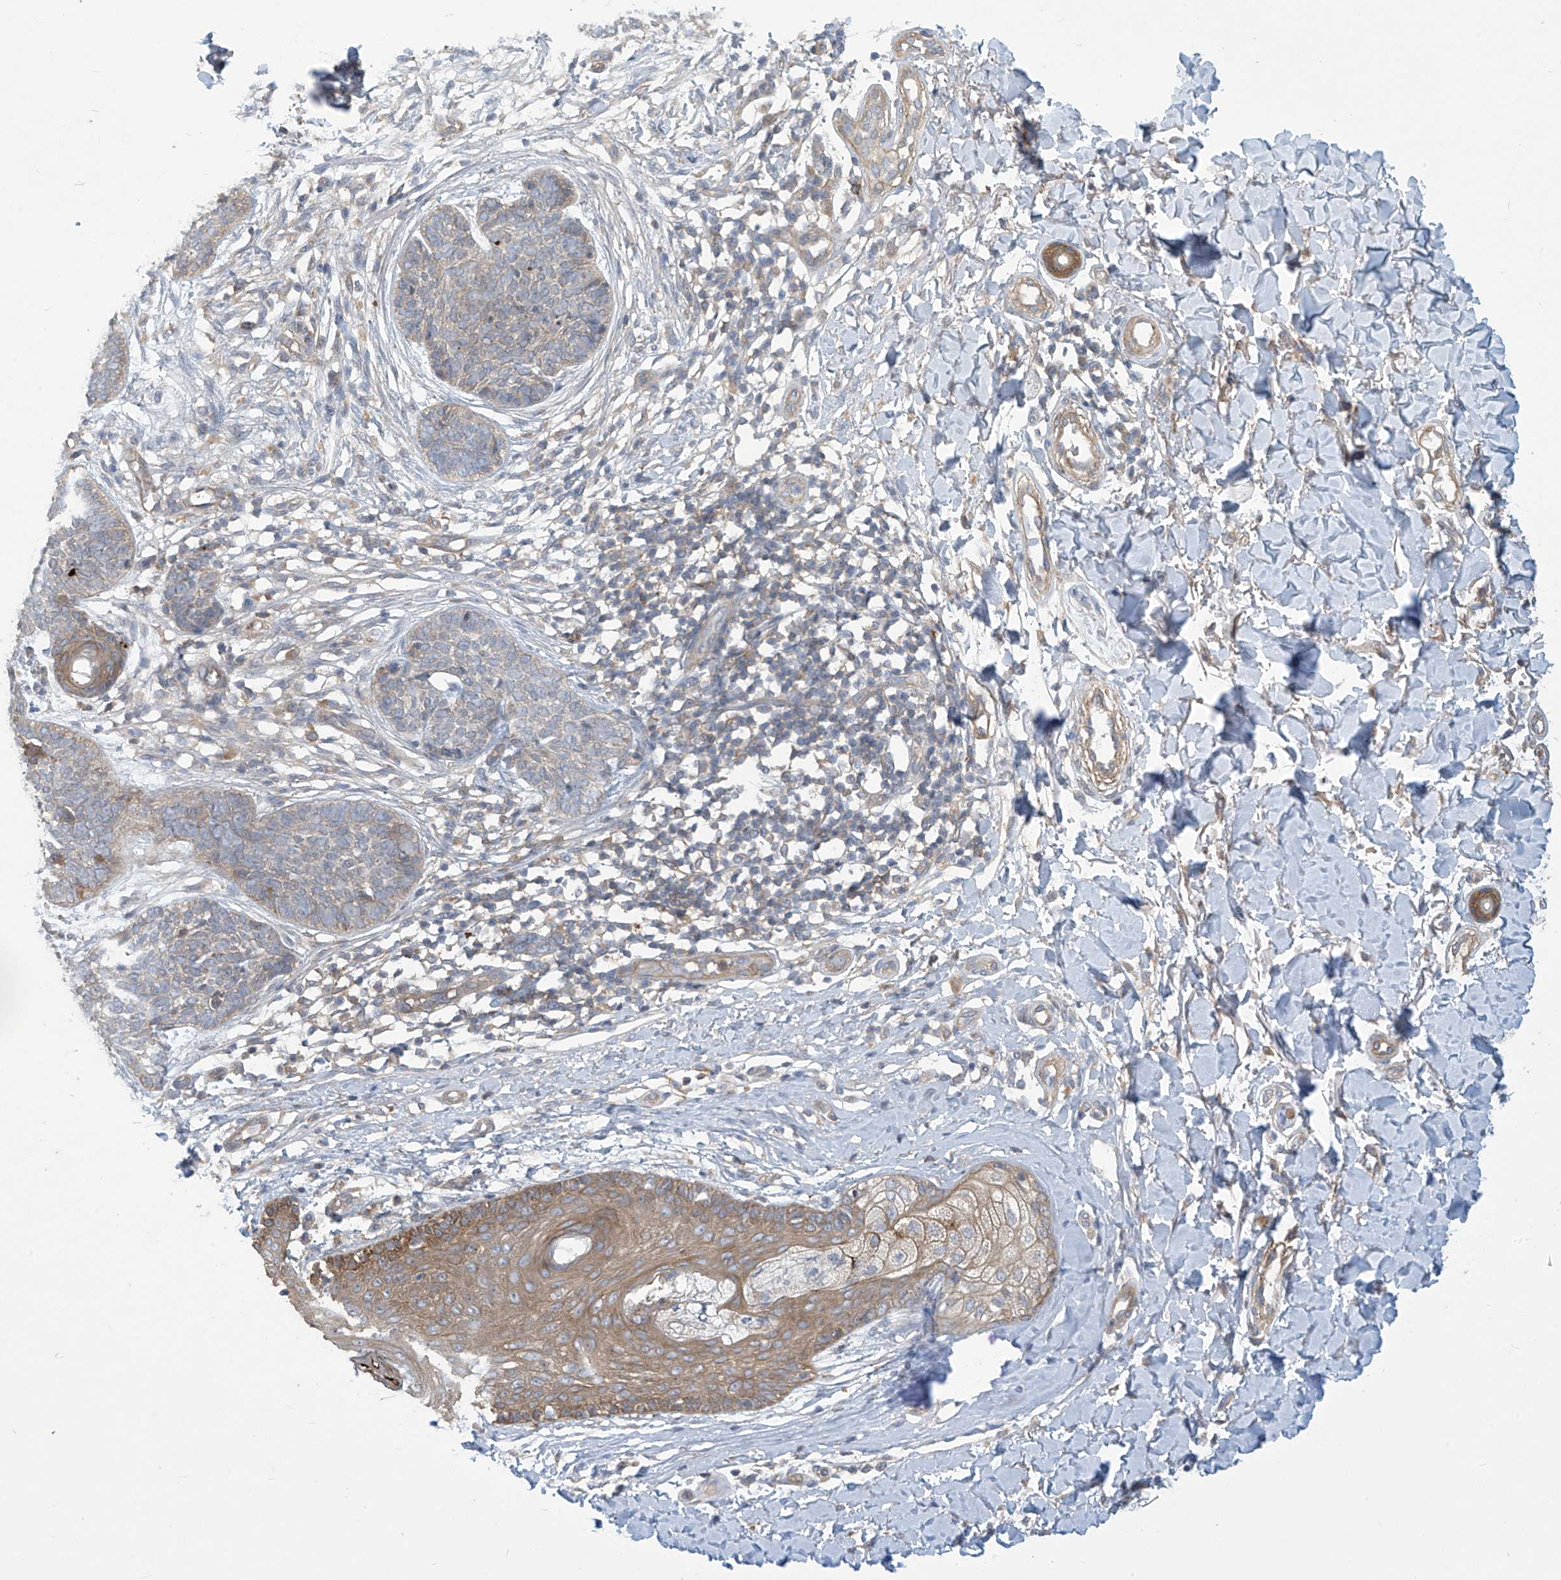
{"staining": {"intensity": "weak", "quantity": "25%-75%", "location": "cytoplasmic/membranous"}, "tissue": "skin cancer", "cell_type": "Tumor cells", "image_type": "cancer", "snomed": [{"axis": "morphology", "description": "Basal cell carcinoma"}, {"axis": "topography", "description": "Skin"}], "caption": "Immunohistochemical staining of human basal cell carcinoma (skin) reveals low levels of weak cytoplasmic/membranous protein expression in approximately 25%-75% of tumor cells. (DAB IHC with brightfield microscopy, high magnification).", "gene": "ADI1", "patient": {"sex": "female", "age": 64}}